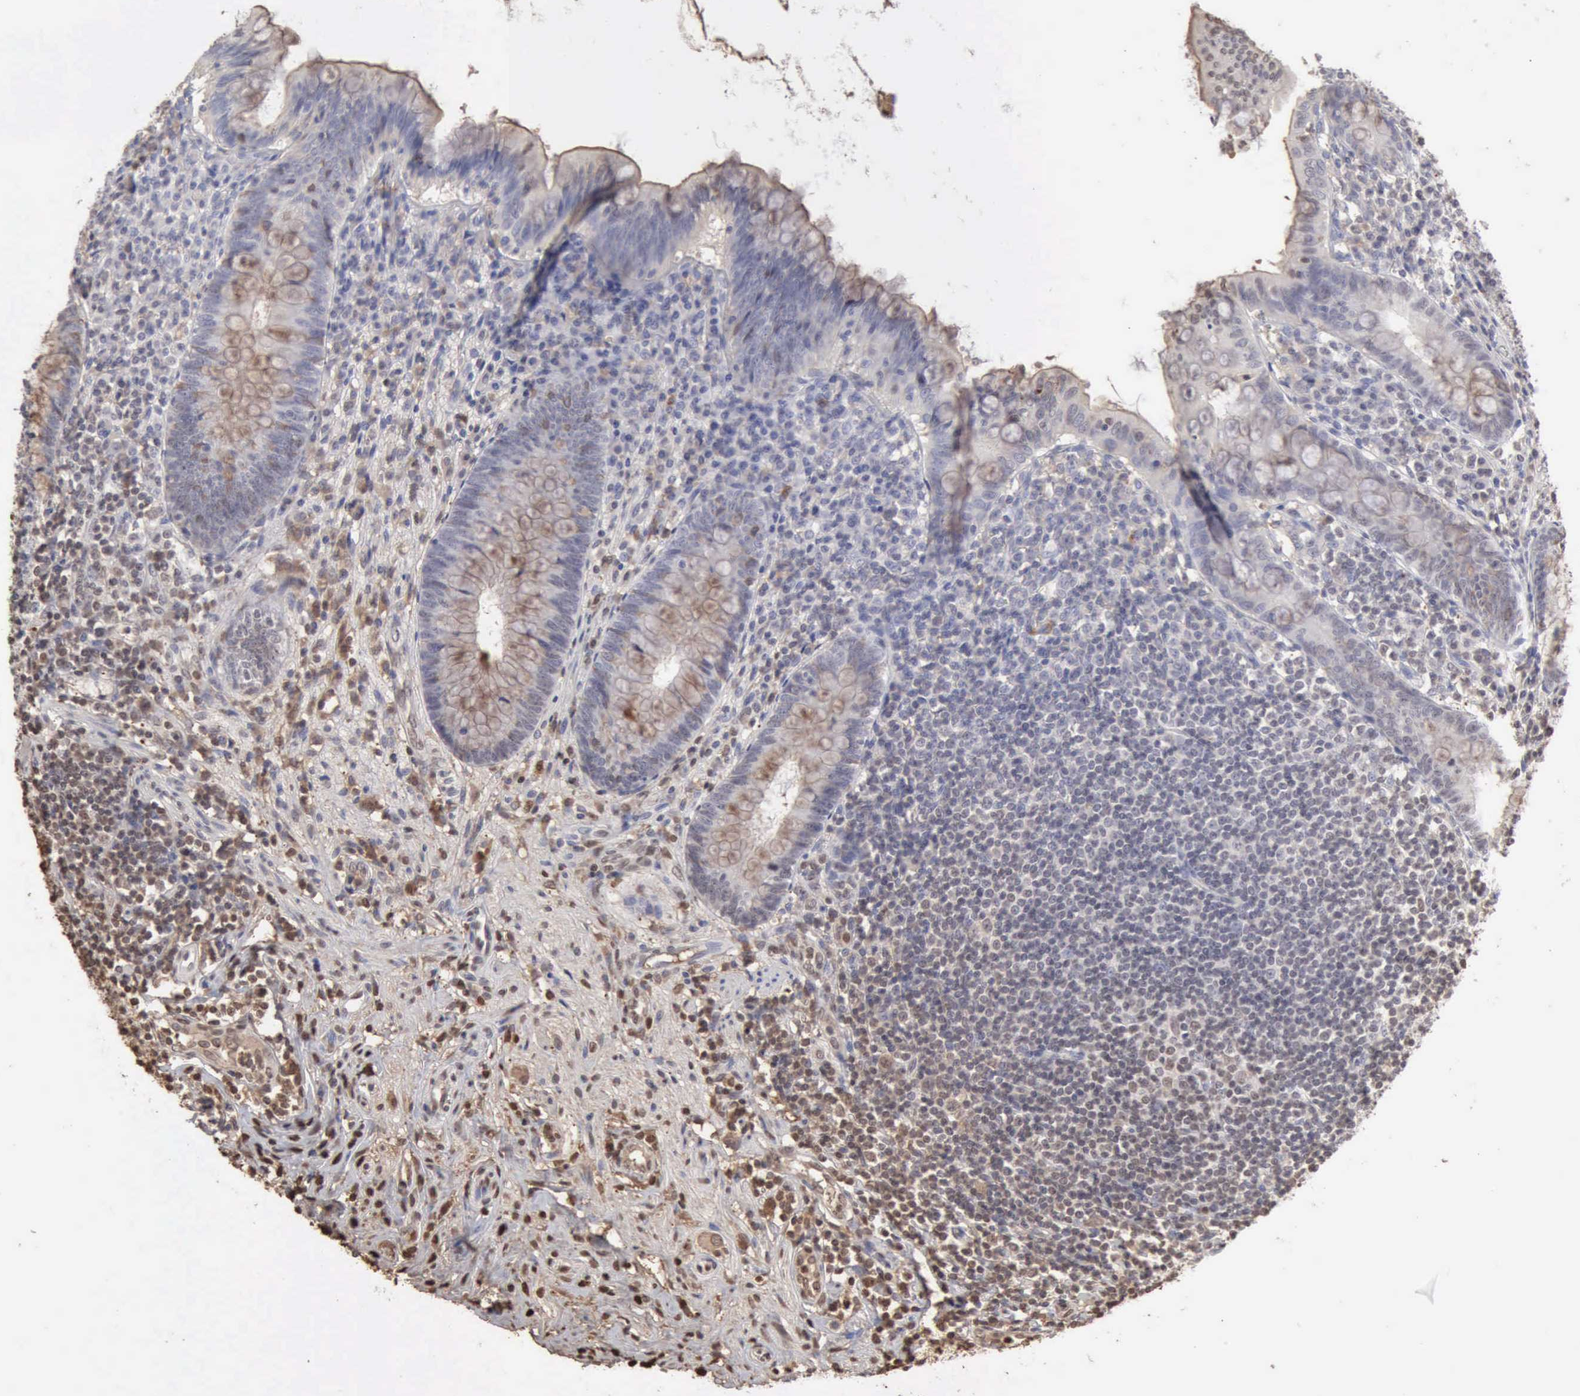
{"staining": {"intensity": "negative", "quantity": "none", "location": "none"}, "tissue": "appendix", "cell_type": "Glandular cells", "image_type": "normal", "snomed": [{"axis": "morphology", "description": "Normal tissue, NOS"}, {"axis": "topography", "description": "Appendix"}], "caption": "Glandular cells are negative for brown protein staining in benign appendix. The staining was performed using DAB (3,3'-diaminobenzidine) to visualize the protein expression in brown, while the nuclei were stained in blue with hematoxylin (Magnification: 20x).", "gene": "SERPINA1", "patient": {"sex": "female", "age": 66}}